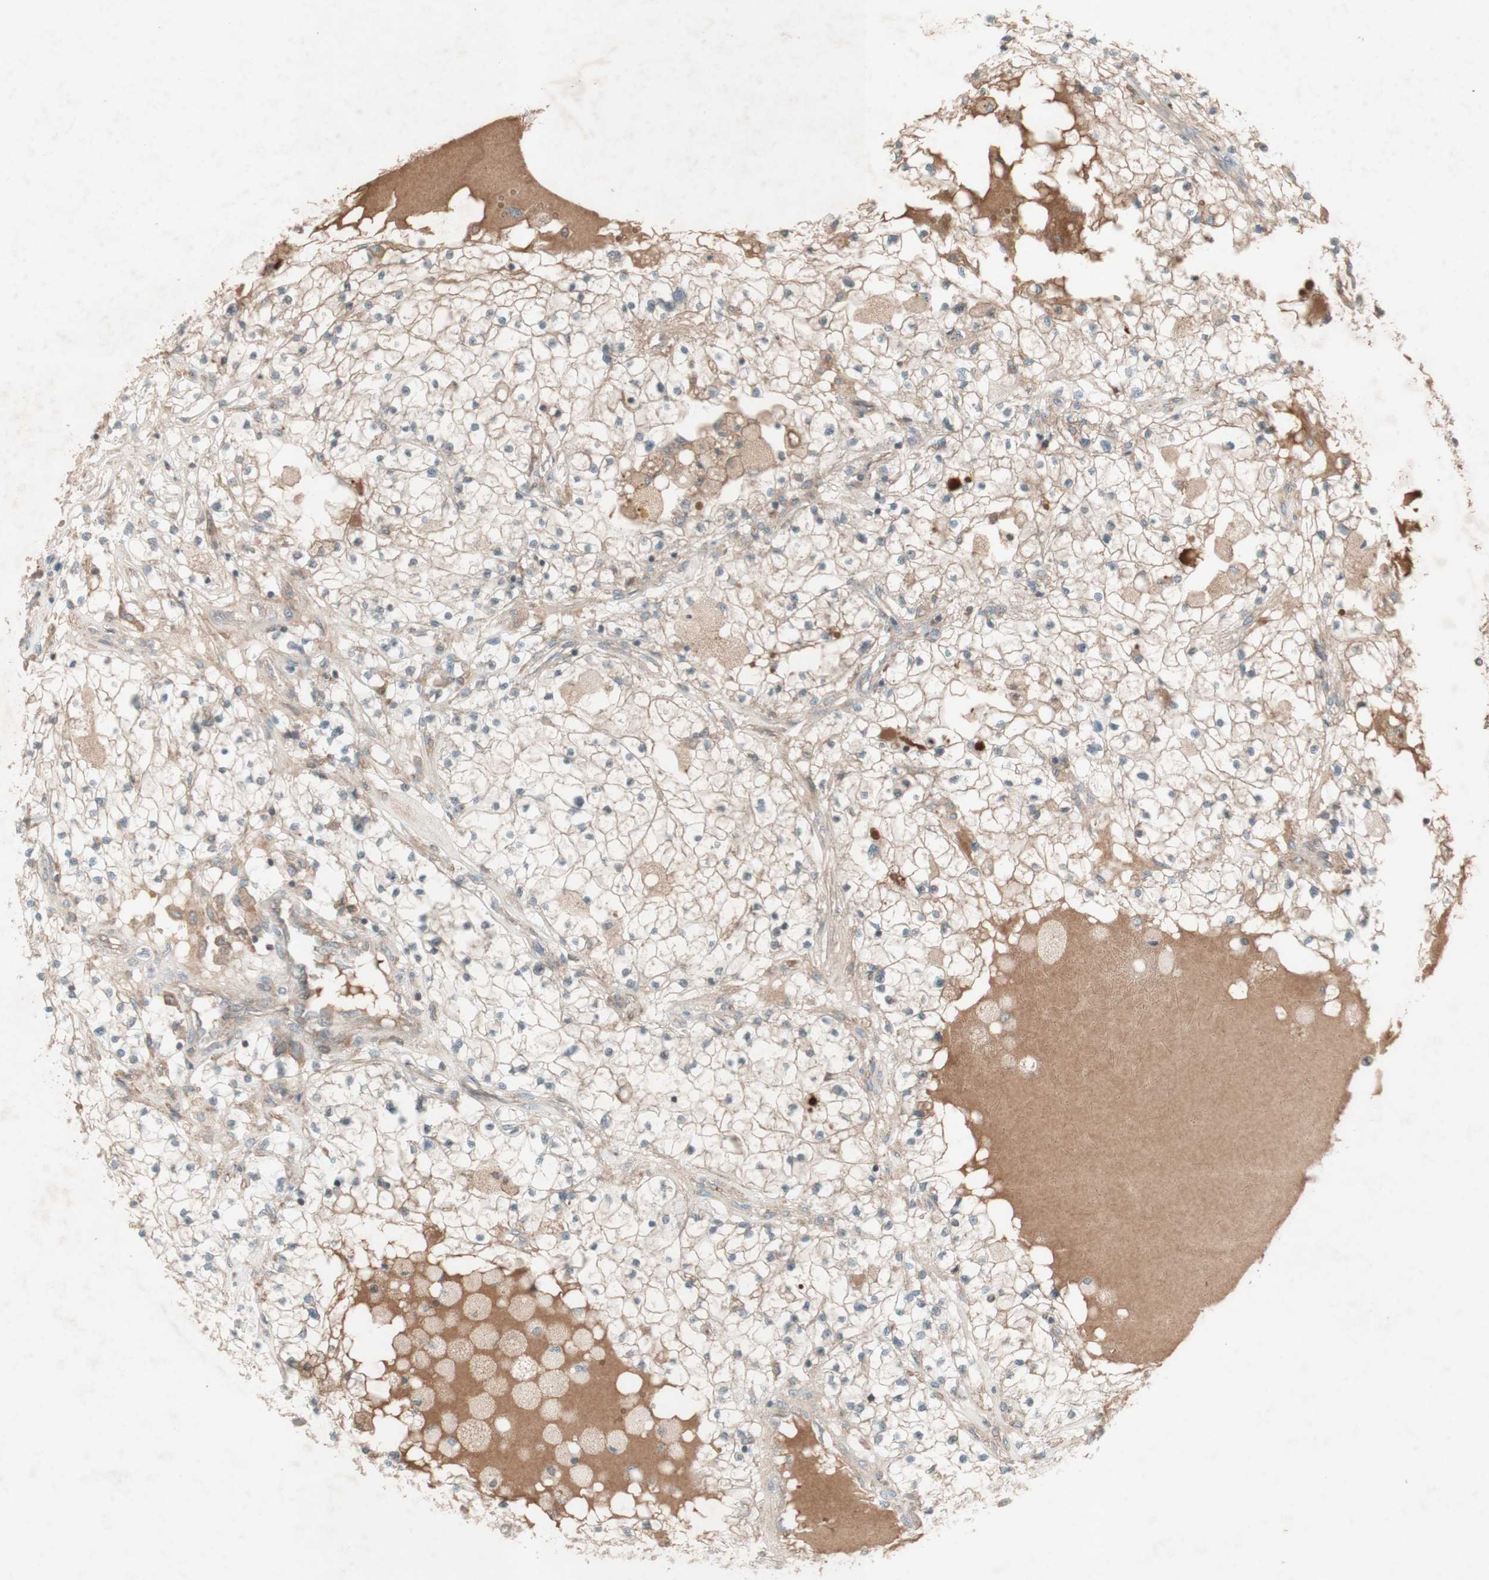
{"staining": {"intensity": "negative", "quantity": "none", "location": "none"}, "tissue": "renal cancer", "cell_type": "Tumor cells", "image_type": "cancer", "snomed": [{"axis": "morphology", "description": "Adenocarcinoma, NOS"}, {"axis": "topography", "description": "Kidney"}], "caption": "An immunohistochemistry image of adenocarcinoma (renal) is shown. There is no staining in tumor cells of adenocarcinoma (renal). (DAB (3,3'-diaminobenzidine) immunohistochemistry, high magnification).", "gene": "MSH6", "patient": {"sex": "male", "age": 68}}